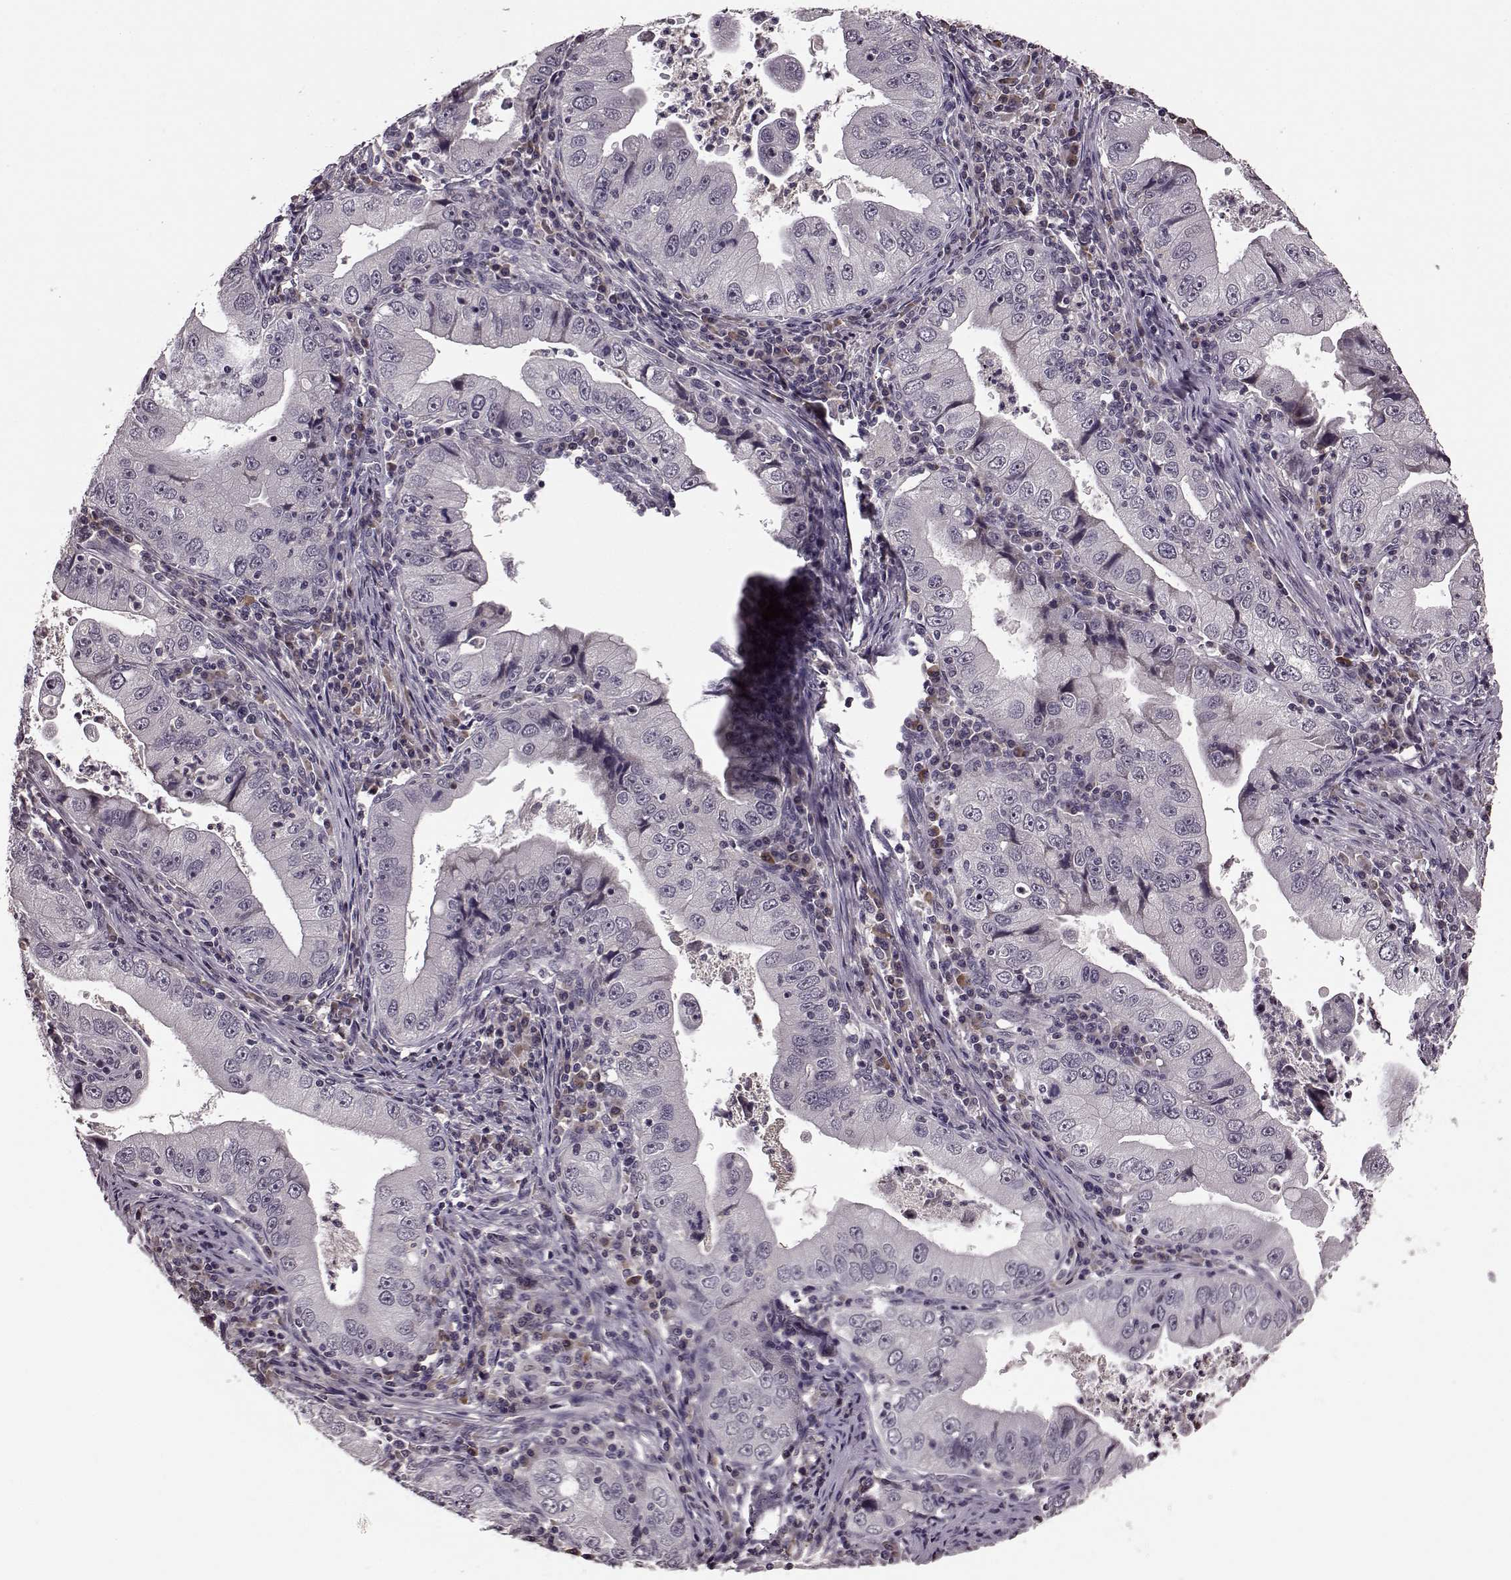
{"staining": {"intensity": "negative", "quantity": "none", "location": "none"}, "tissue": "stomach cancer", "cell_type": "Tumor cells", "image_type": "cancer", "snomed": [{"axis": "morphology", "description": "Adenocarcinoma, NOS"}, {"axis": "topography", "description": "Stomach"}], "caption": "IHC histopathology image of stomach cancer (adenocarcinoma) stained for a protein (brown), which exhibits no staining in tumor cells.", "gene": "NRL", "patient": {"sex": "male", "age": 76}}